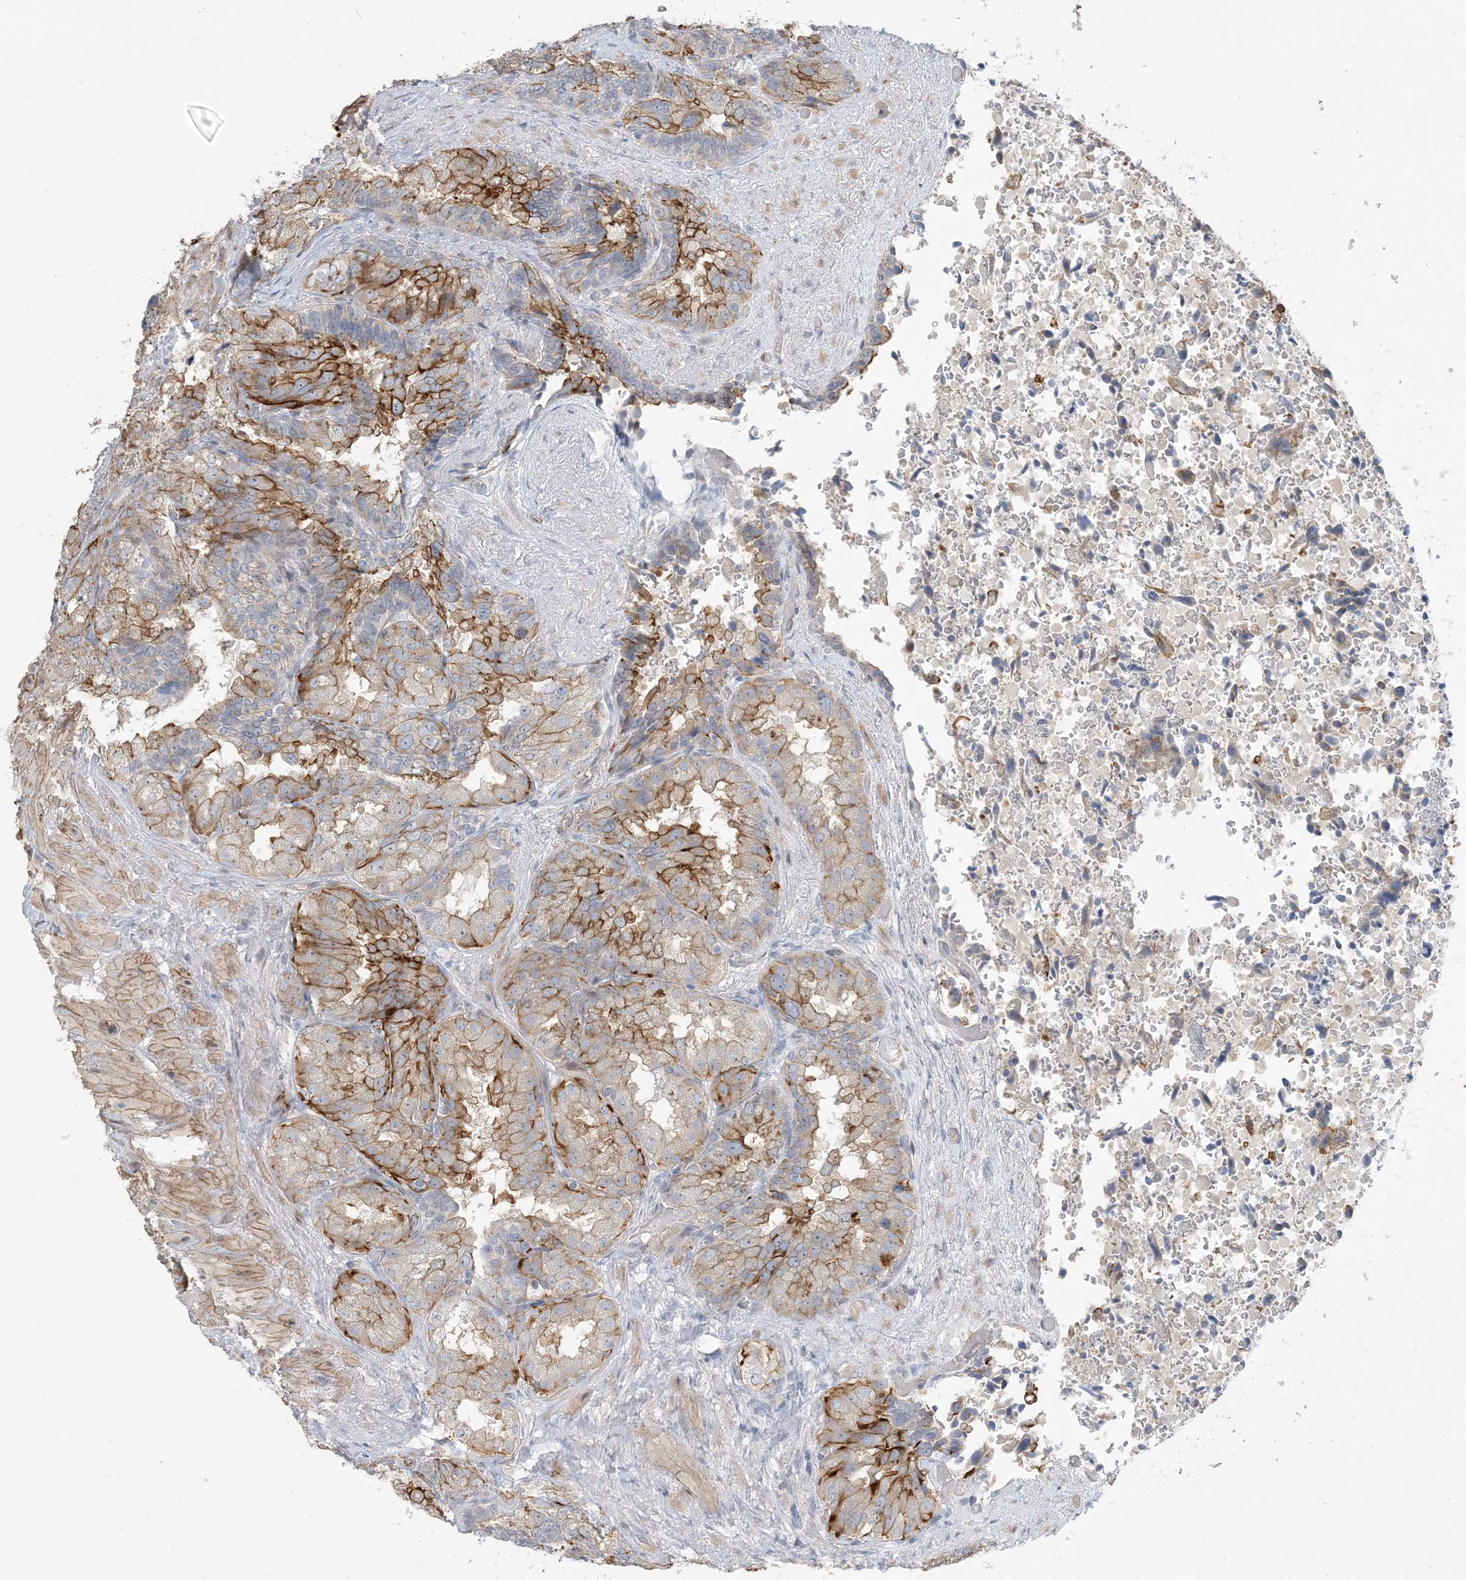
{"staining": {"intensity": "moderate", "quantity": ">75%", "location": "cytoplasmic/membranous"}, "tissue": "seminal vesicle", "cell_type": "Glandular cells", "image_type": "normal", "snomed": [{"axis": "morphology", "description": "Normal tissue, NOS"}, {"axis": "topography", "description": "Seminal veicle"}, {"axis": "topography", "description": "Peripheral nerve tissue"}], "caption": "Glandular cells reveal moderate cytoplasmic/membranous positivity in about >75% of cells in normal seminal vesicle.", "gene": "IL36B", "patient": {"sex": "male", "age": 63}}